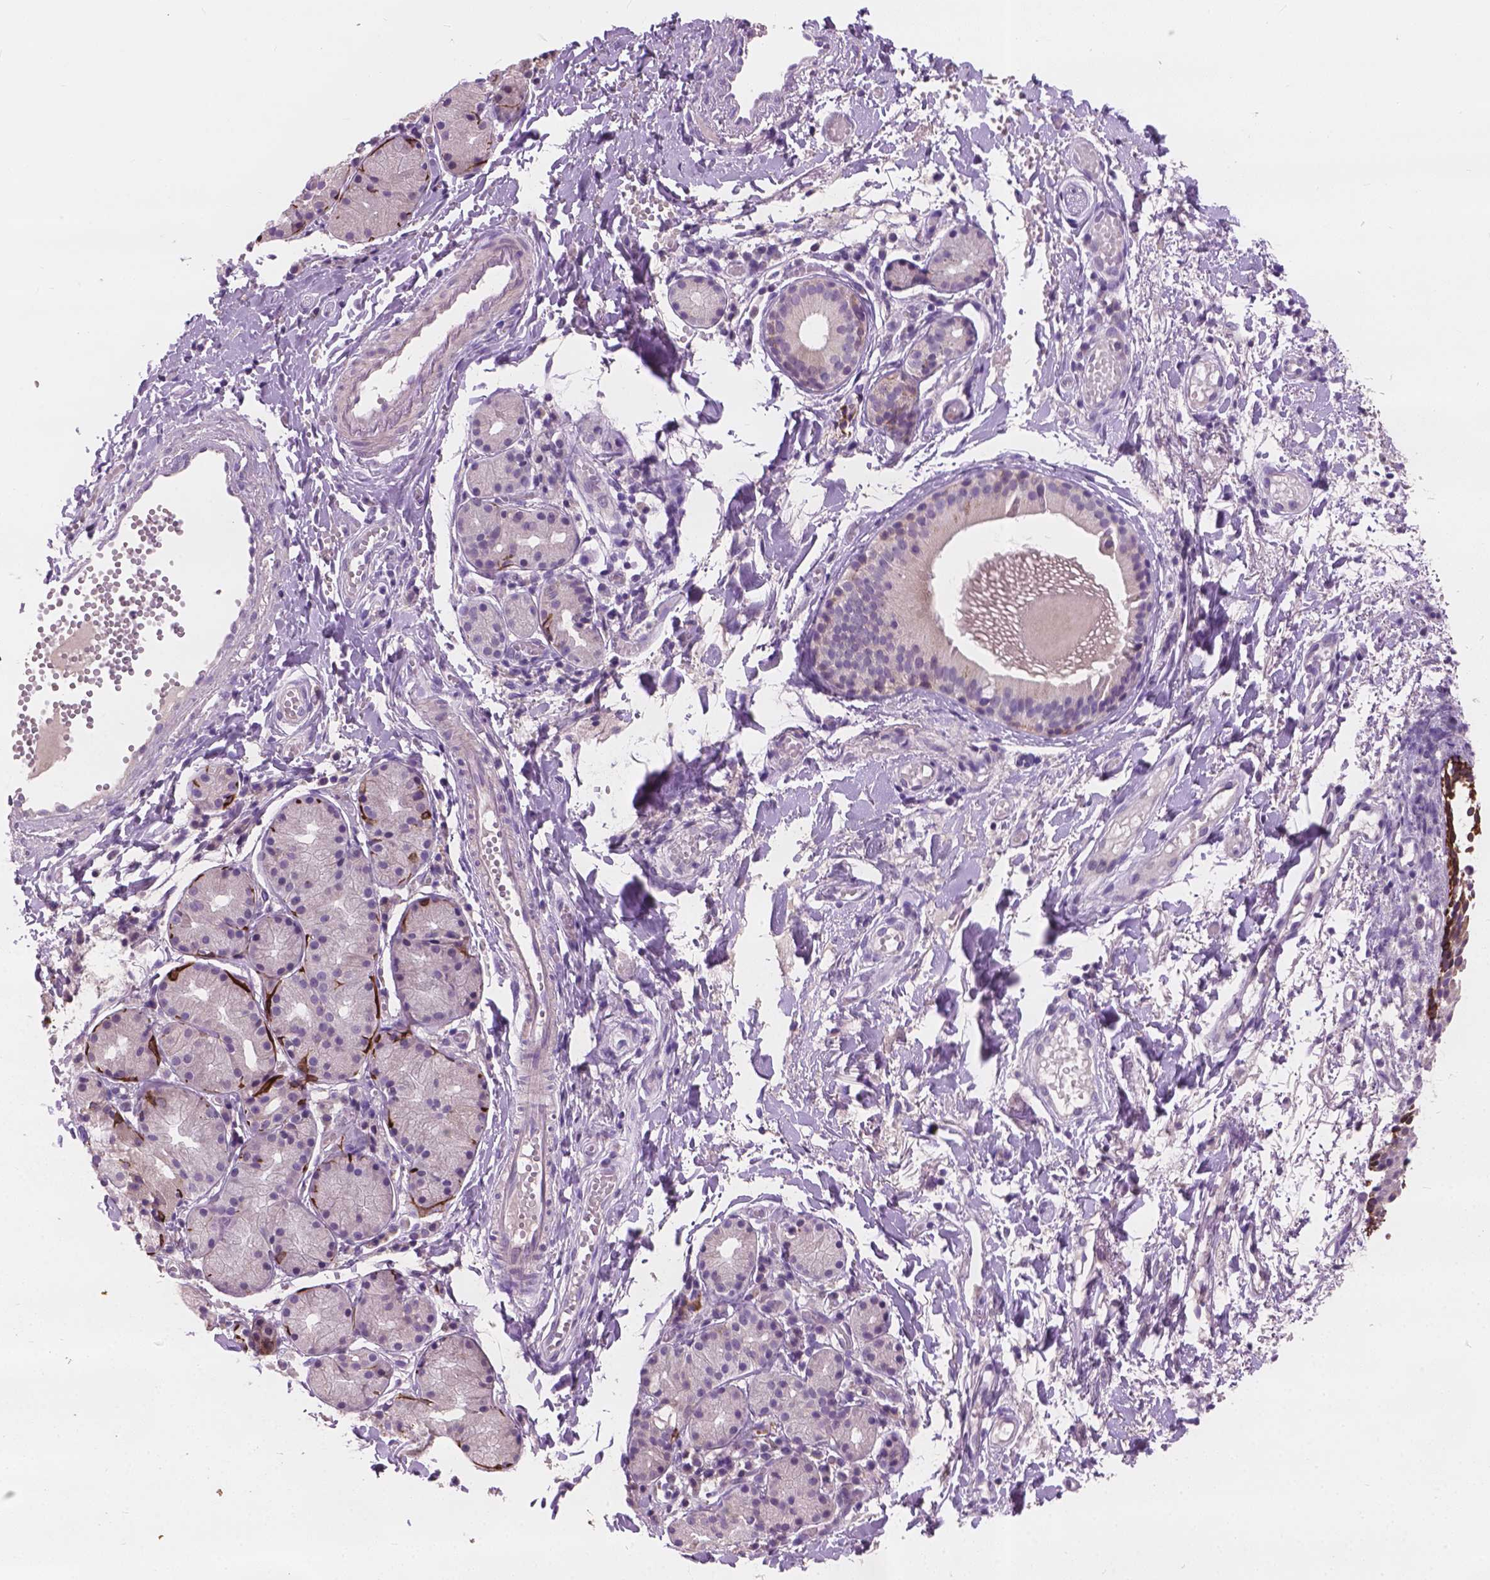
{"staining": {"intensity": "strong", "quantity": "25%-75%", "location": "cytoplasmic/membranous"}, "tissue": "nasopharynx", "cell_type": "Respiratory epithelial cells", "image_type": "normal", "snomed": [{"axis": "morphology", "description": "Normal tissue, NOS"}, {"axis": "morphology", "description": "Basal cell carcinoma"}, {"axis": "topography", "description": "Cartilage tissue"}, {"axis": "topography", "description": "Nasopharynx"}, {"axis": "topography", "description": "Oral tissue"}], "caption": "This histopathology image shows immunohistochemistry staining of unremarkable nasopharynx, with high strong cytoplasmic/membranous expression in approximately 25%-75% of respiratory epithelial cells.", "gene": "KRT17", "patient": {"sex": "female", "age": 77}}